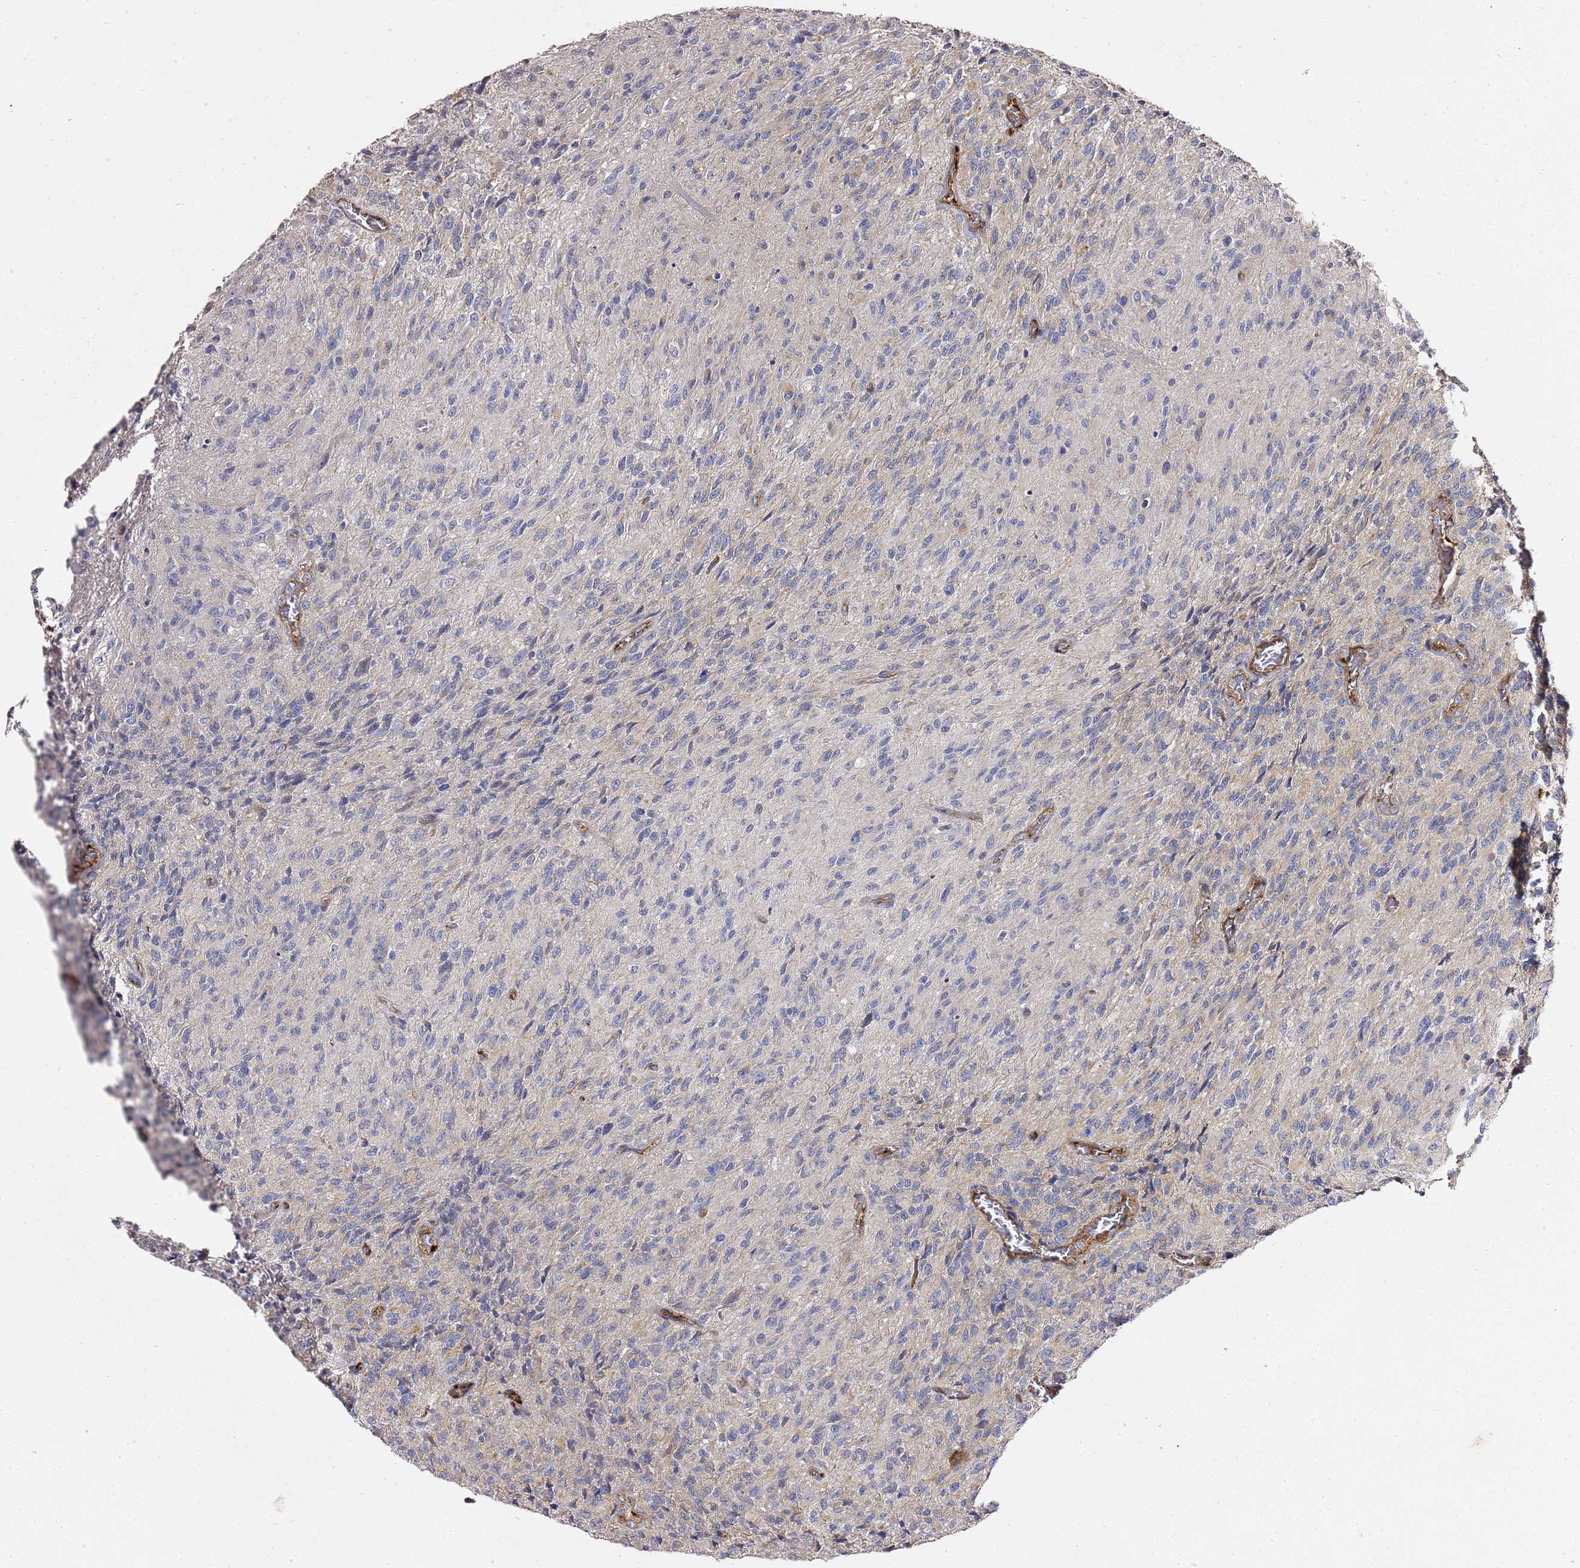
{"staining": {"intensity": "negative", "quantity": "none", "location": "none"}, "tissue": "glioma", "cell_type": "Tumor cells", "image_type": "cancer", "snomed": [{"axis": "morphology", "description": "Normal tissue, NOS"}, {"axis": "morphology", "description": "Glioma, malignant, High grade"}, {"axis": "topography", "description": "Cerebral cortex"}], "caption": "Immunohistochemistry (IHC) micrograph of neoplastic tissue: glioma stained with DAB displays no significant protein positivity in tumor cells.", "gene": "EPS8L1", "patient": {"sex": "male", "age": 56}}